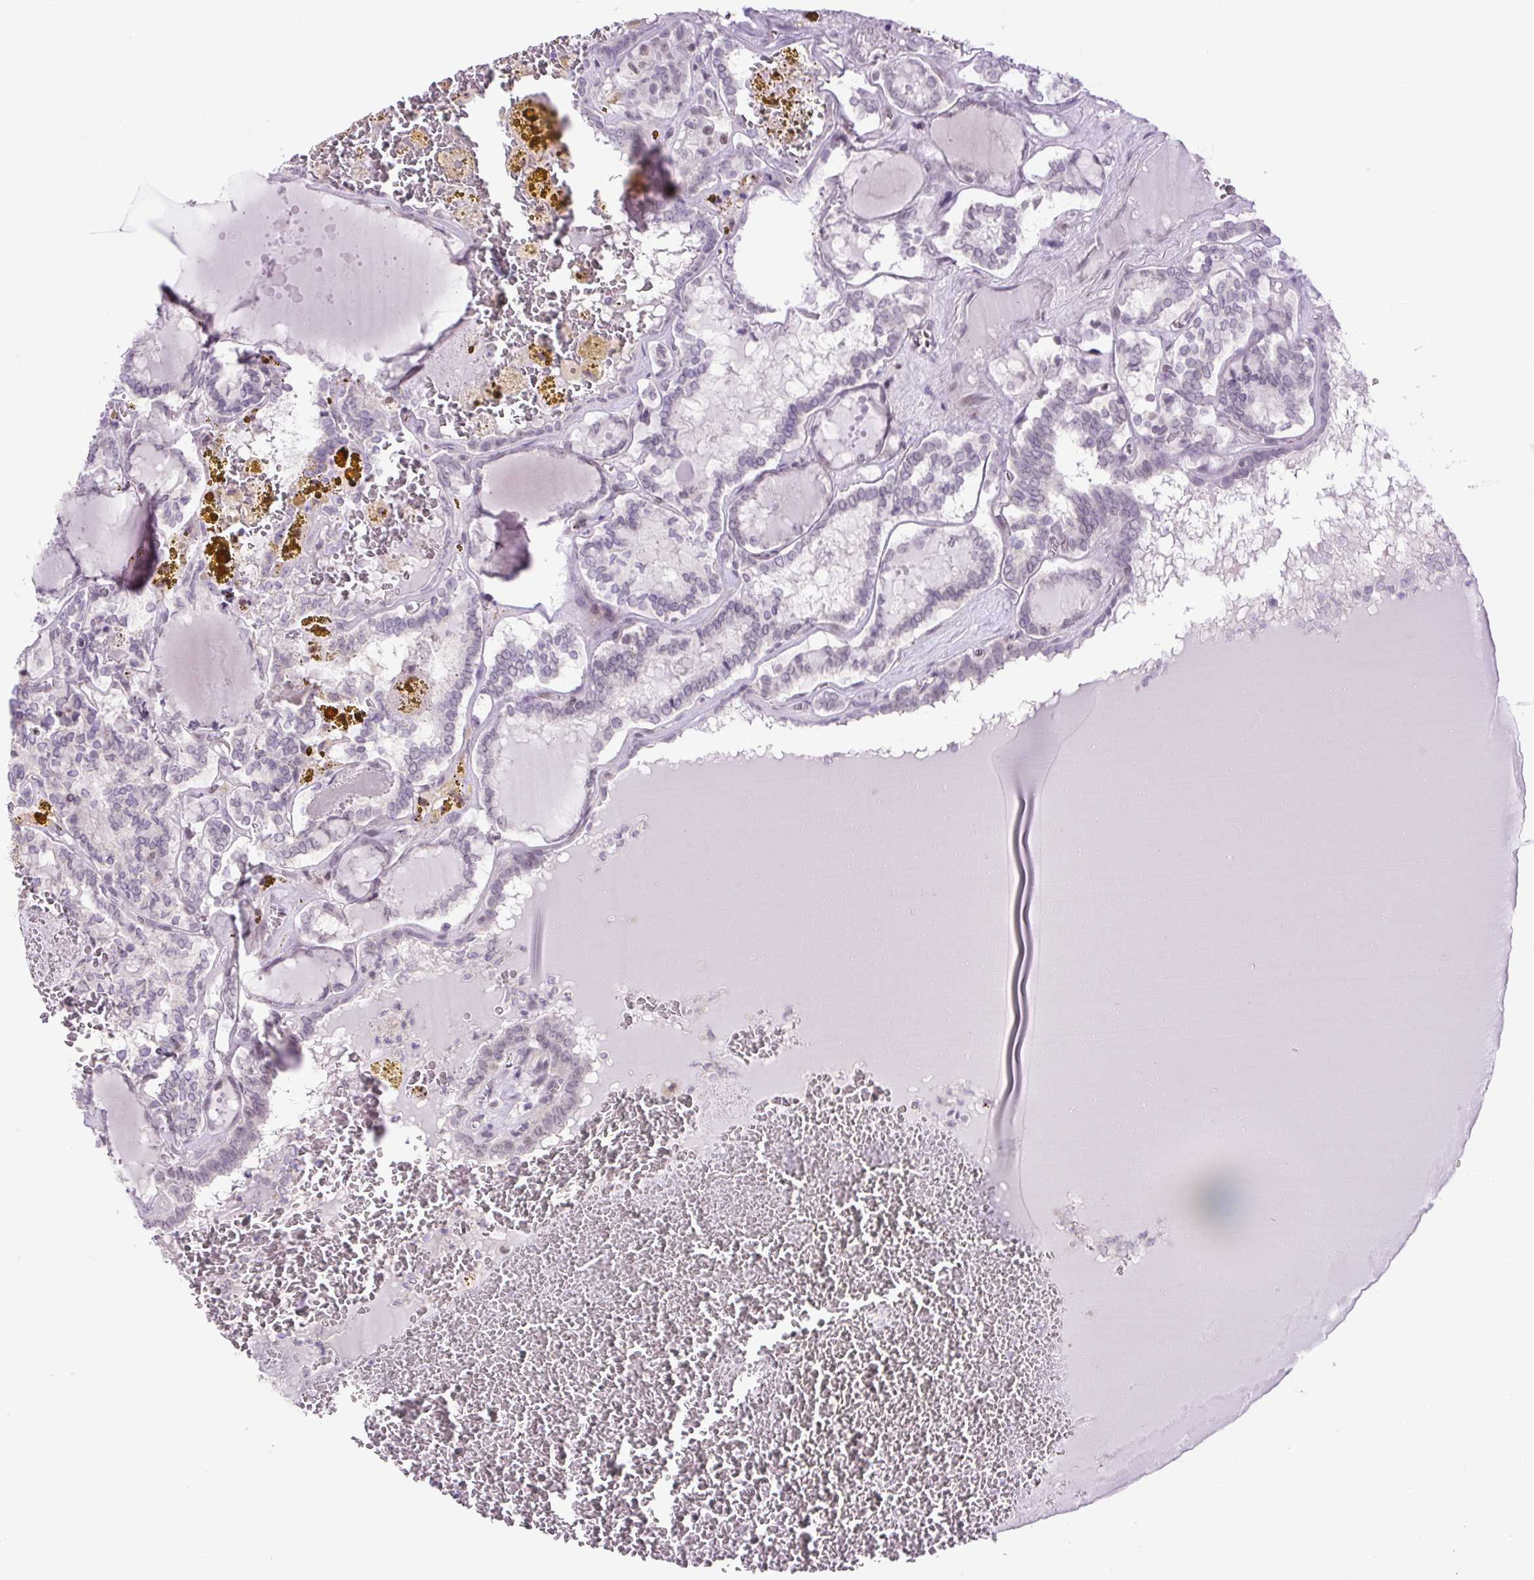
{"staining": {"intensity": "negative", "quantity": "none", "location": "none"}, "tissue": "thyroid cancer", "cell_type": "Tumor cells", "image_type": "cancer", "snomed": [{"axis": "morphology", "description": "Papillary adenocarcinoma, NOS"}, {"axis": "topography", "description": "Thyroid gland"}], "caption": "High power microscopy micrograph of an immunohistochemistry photomicrograph of thyroid cancer, revealing no significant expression in tumor cells.", "gene": "KPNA1", "patient": {"sex": "female", "age": 72}}